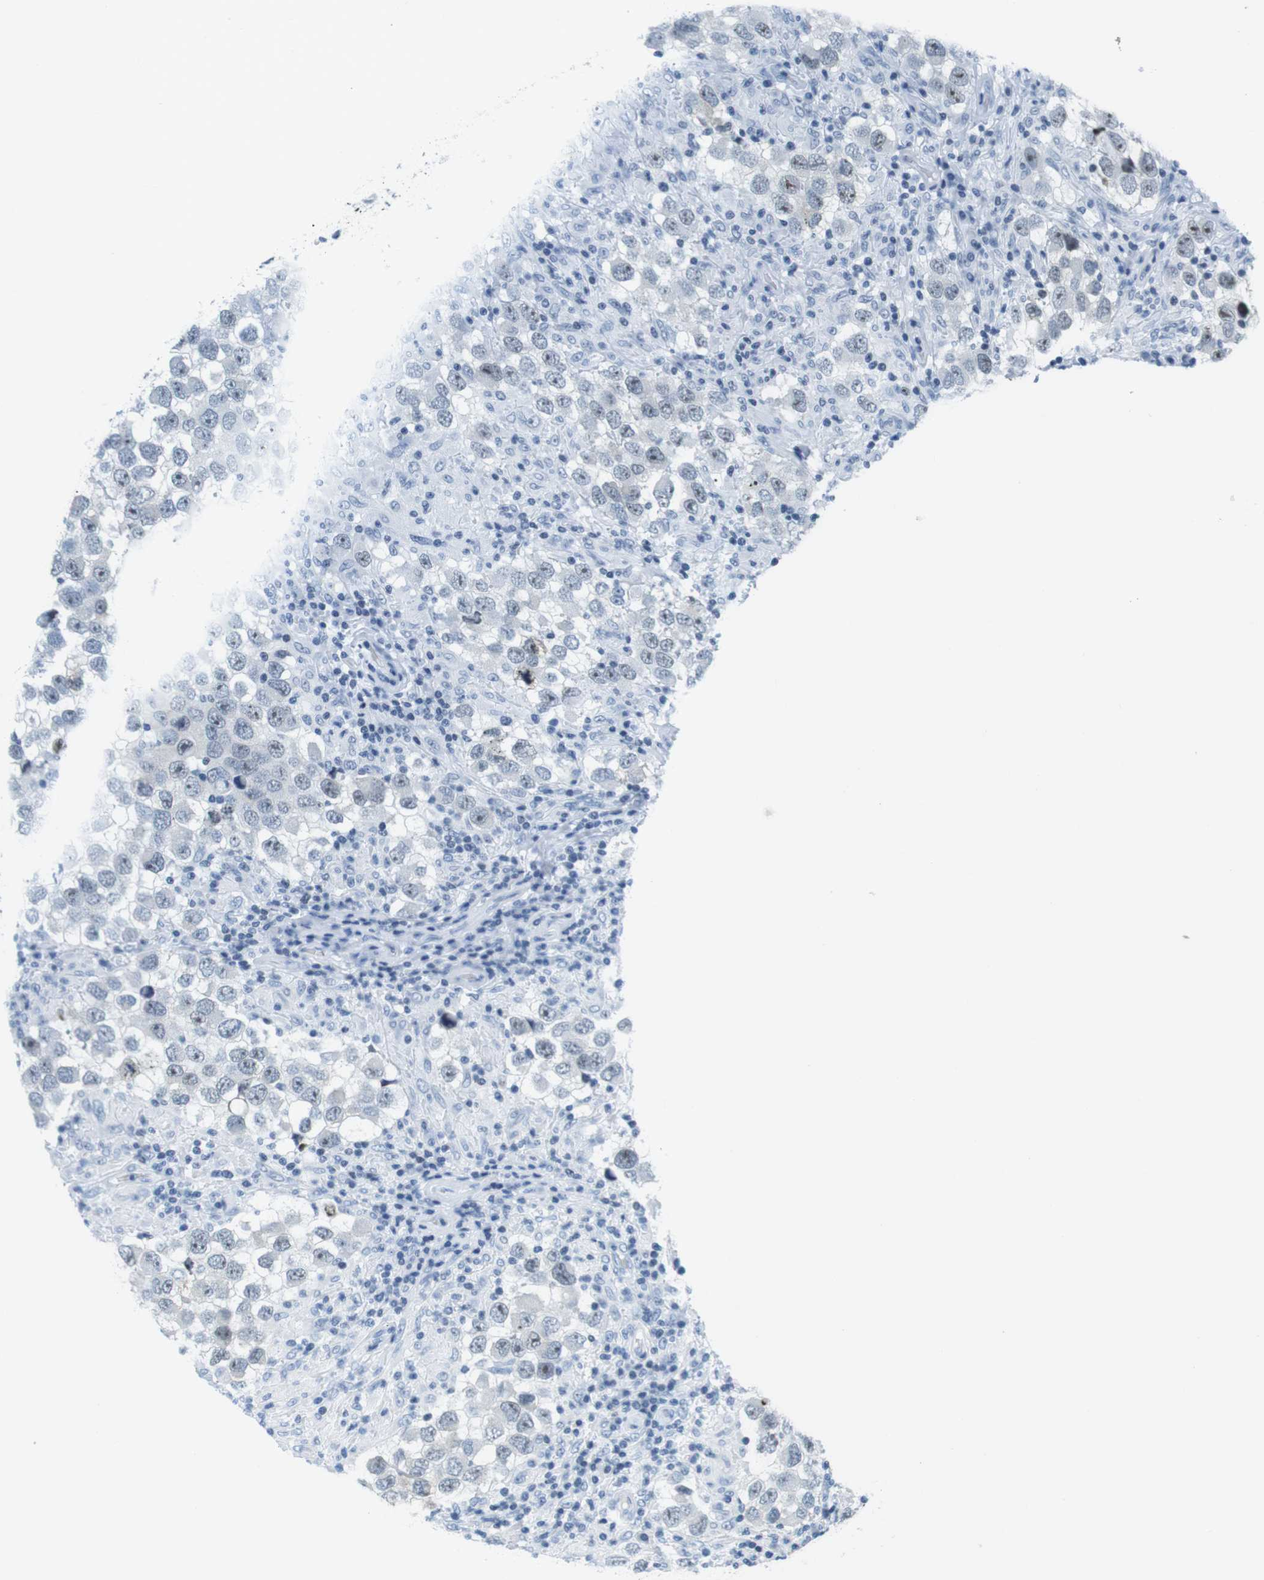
{"staining": {"intensity": "weak", "quantity": "<25%", "location": "nuclear"}, "tissue": "testis cancer", "cell_type": "Tumor cells", "image_type": "cancer", "snomed": [{"axis": "morphology", "description": "Carcinoma, Embryonal, NOS"}, {"axis": "topography", "description": "Testis"}], "caption": "An immunohistochemistry histopathology image of embryonal carcinoma (testis) is shown. There is no staining in tumor cells of embryonal carcinoma (testis).", "gene": "NIFK", "patient": {"sex": "male", "age": 21}}